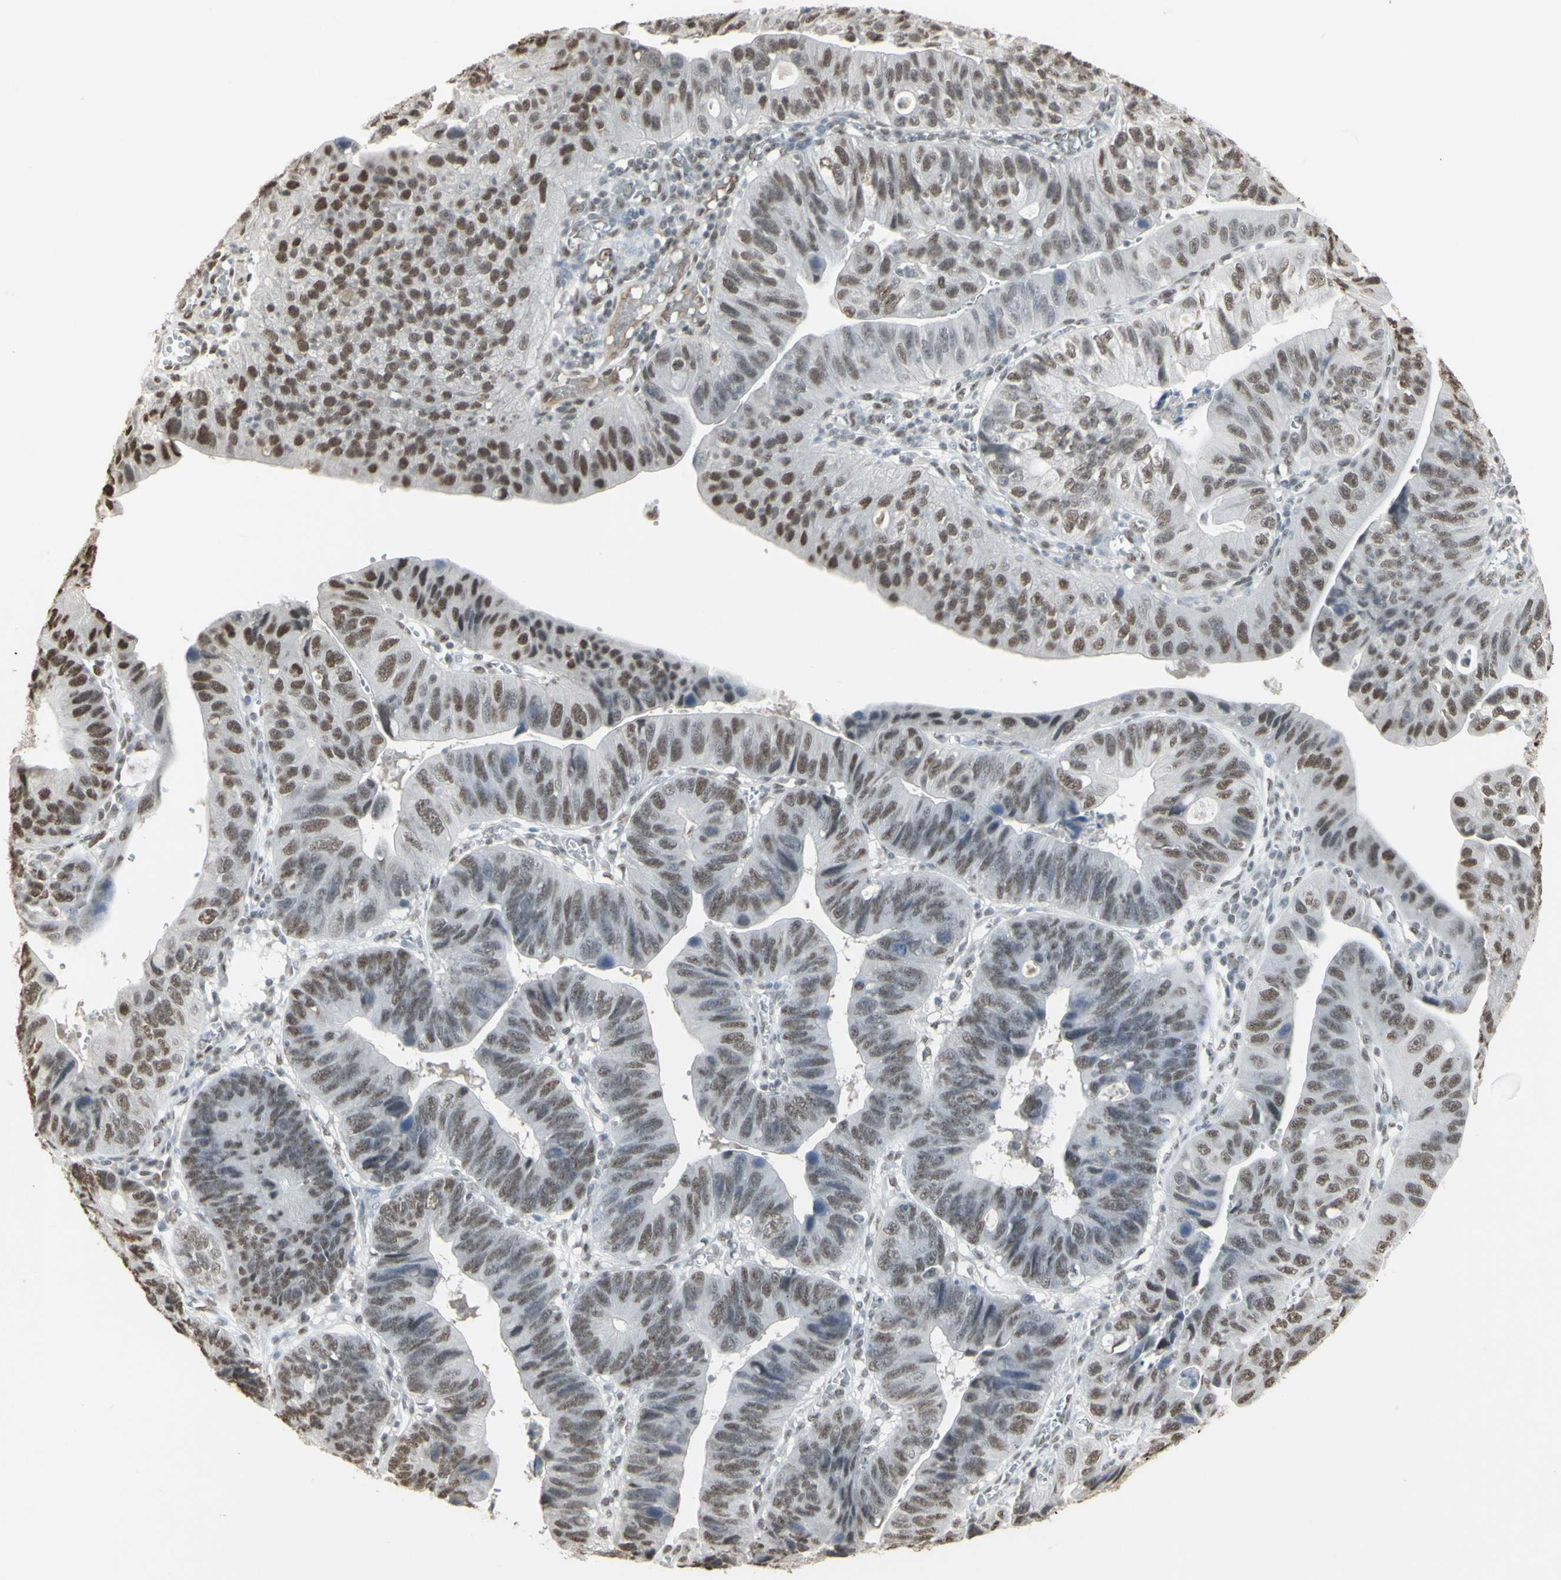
{"staining": {"intensity": "weak", "quantity": "25%-75%", "location": "nuclear"}, "tissue": "stomach cancer", "cell_type": "Tumor cells", "image_type": "cancer", "snomed": [{"axis": "morphology", "description": "Adenocarcinoma, NOS"}, {"axis": "topography", "description": "Stomach"}], "caption": "Brown immunohistochemical staining in human stomach cancer reveals weak nuclear staining in approximately 25%-75% of tumor cells. The staining was performed using DAB, with brown indicating positive protein expression. Nuclei are stained blue with hematoxylin.", "gene": "TRIM28", "patient": {"sex": "male", "age": 59}}